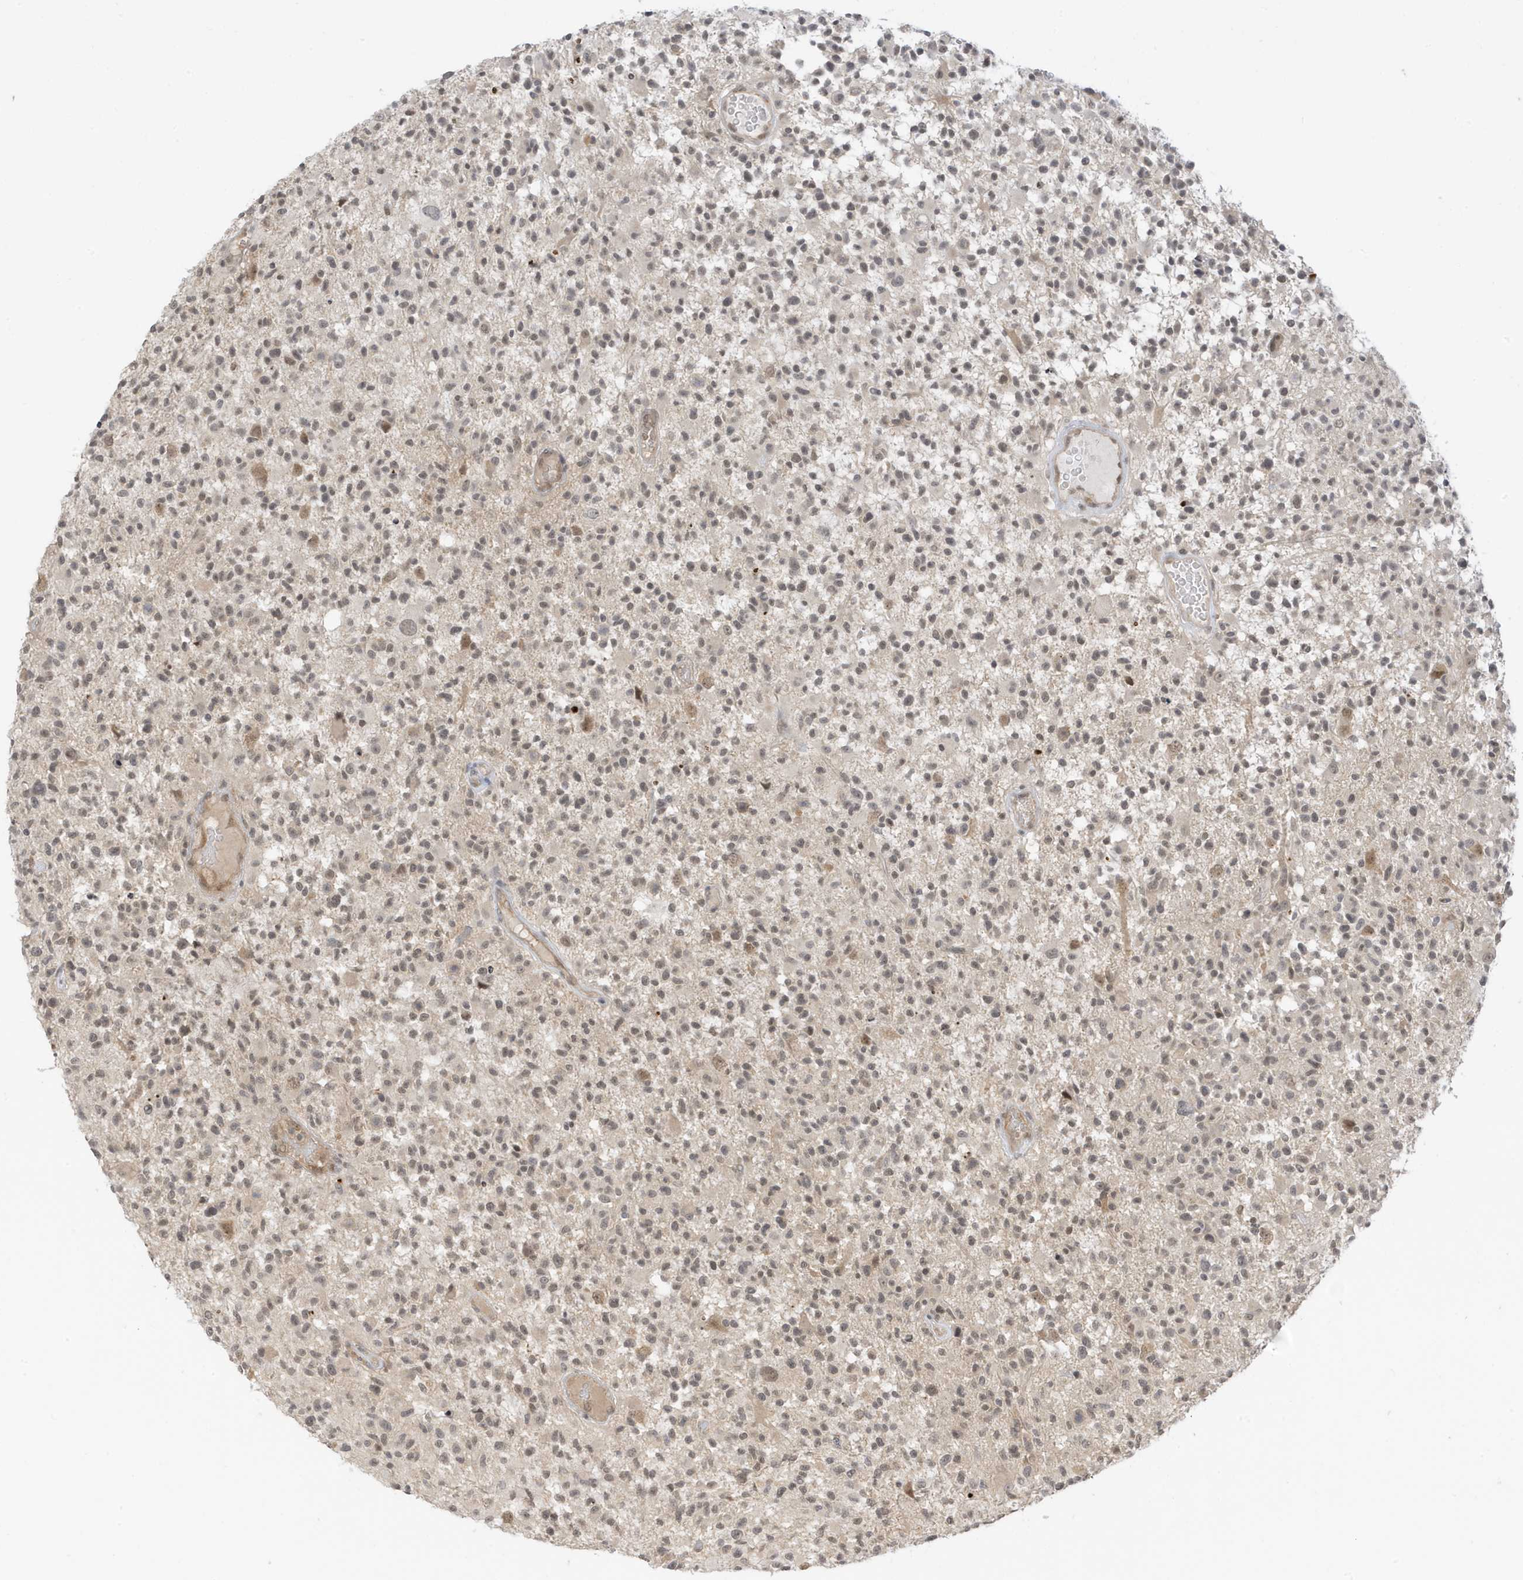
{"staining": {"intensity": "moderate", "quantity": ">75%", "location": "nuclear"}, "tissue": "glioma", "cell_type": "Tumor cells", "image_type": "cancer", "snomed": [{"axis": "morphology", "description": "Glioma, malignant, High grade"}, {"axis": "morphology", "description": "Glioblastoma, NOS"}, {"axis": "topography", "description": "Brain"}], "caption": "Brown immunohistochemical staining in human glioblastoma reveals moderate nuclear expression in about >75% of tumor cells.", "gene": "TAB3", "patient": {"sex": "male", "age": 60}}